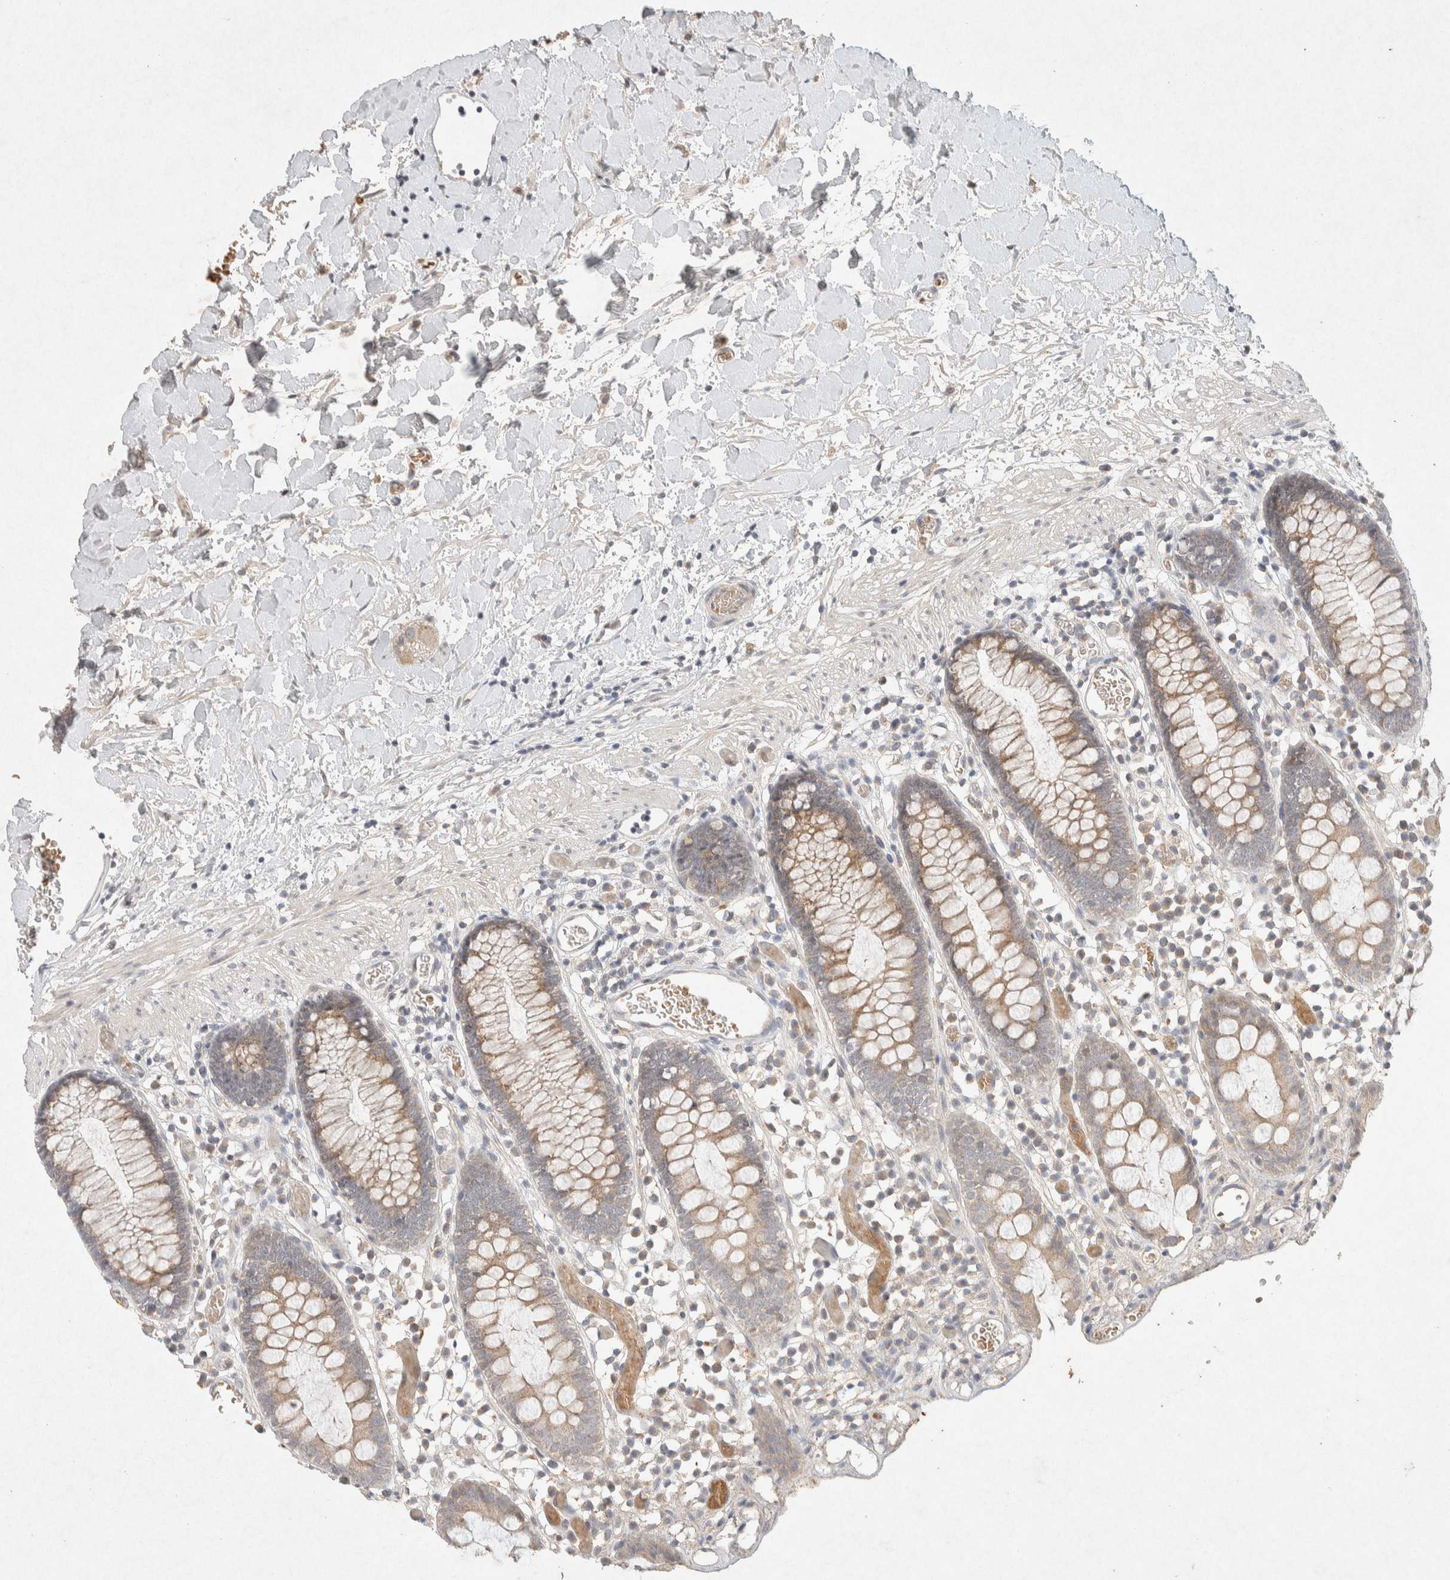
{"staining": {"intensity": "weak", "quantity": ">75%", "location": "cytoplasmic/membranous"}, "tissue": "colon", "cell_type": "Endothelial cells", "image_type": "normal", "snomed": [{"axis": "morphology", "description": "Normal tissue, NOS"}, {"axis": "topography", "description": "Colon"}], "caption": "An image showing weak cytoplasmic/membranous positivity in about >75% of endothelial cells in benign colon, as visualized by brown immunohistochemical staining.", "gene": "GNAI1", "patient": {"sex": "male", "age": 14}}